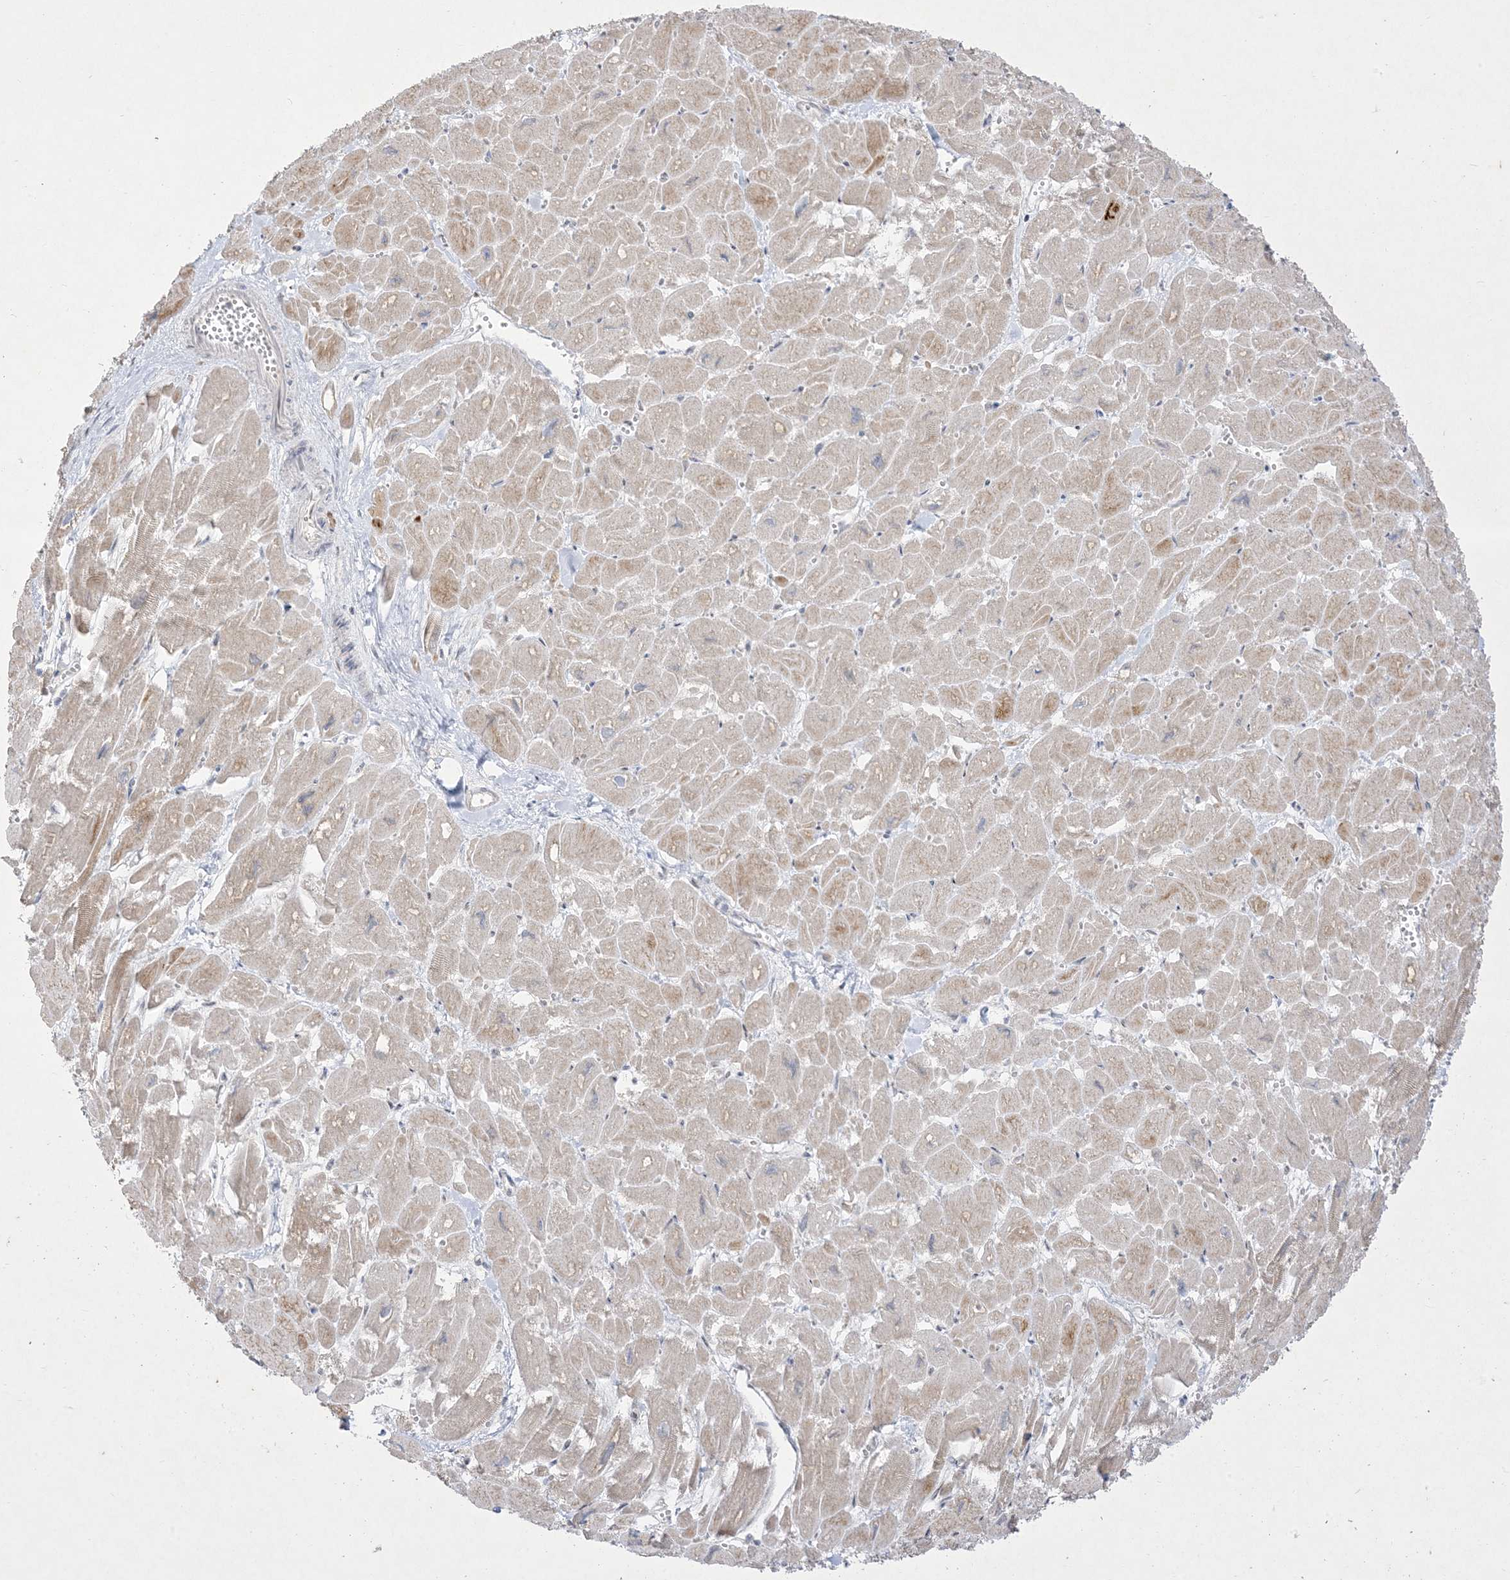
{"staining": {"intensity": "moderate", "quantity": "25%-75%", "location": "cytoplasmic/membranous"}, "tissue": "heart muscle", "cell_type": "Cardiomyocytes", "image_type": "normal", "snomed": [{"axis": "morphology", "description": "Normal tissue, NOS"}, {"axis": "topography", "description": "Heart"}], "caption": "A photomicrograph showing moderate cytoplasmic/membranous staining in about 25%-75% of cardiomyocytes in unremarkable heart muscle, as visualized by brown immunohistochemical staining.", "gene": "BHLHE40", "patient": {"sex": "male", "age": 54}}